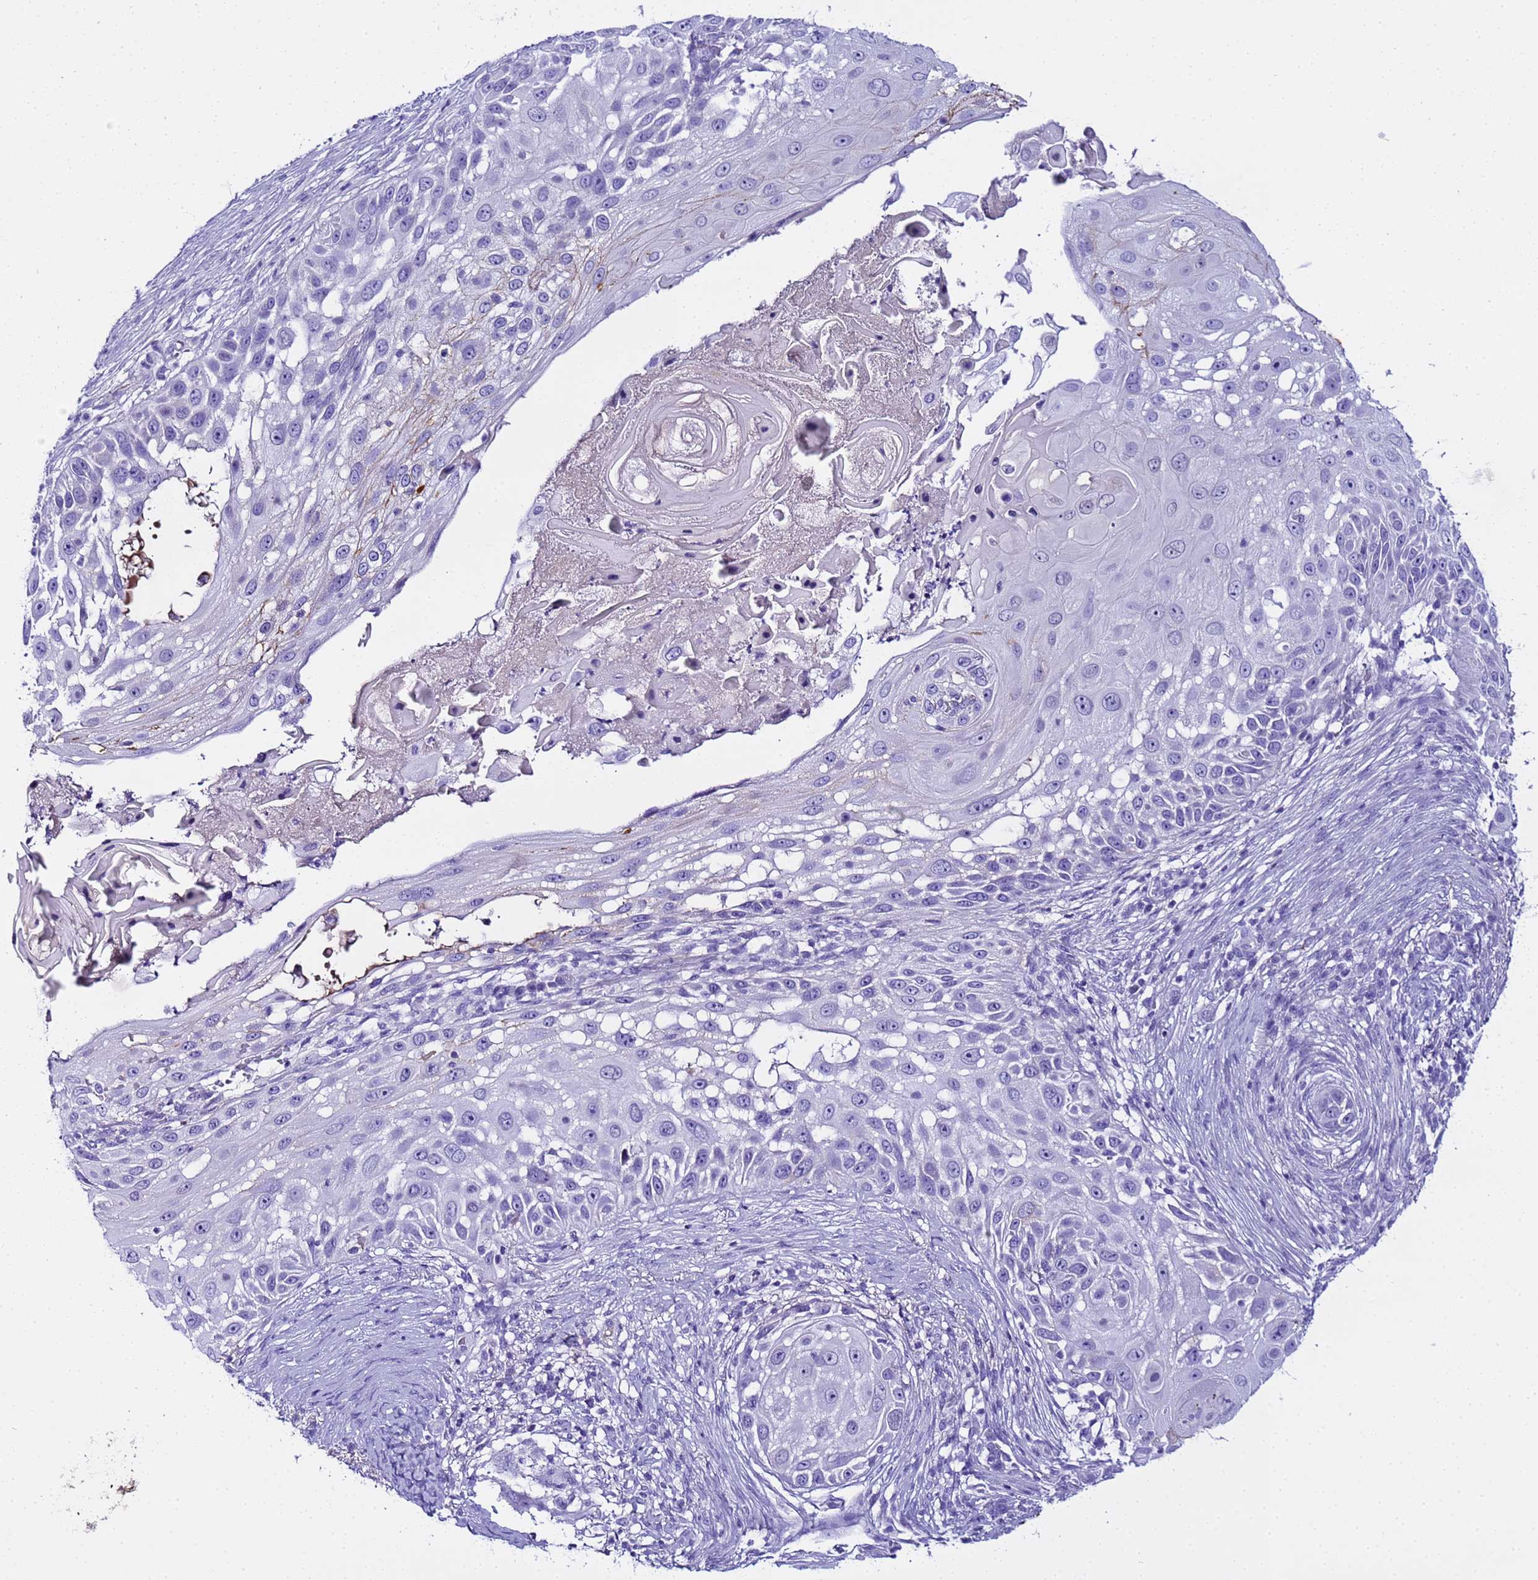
{"staining": {"intensity": "negative", "quantity": "none", "location": "none"}, "tissue": "skin cancer", "cell_type": "Tumor cells", "image_type": "cancer", "snomed": [{"axis": "morphology", "description": "Squamous cell carcinoma, NOS"}, {"axis": "topography", "description": "Skin"}], "caption": "There is no significant staining in tumor cells of squamous cell carcinoma (skin).", "gene": "CFHR2", "patient": {"sex": "female", "age": 44}}